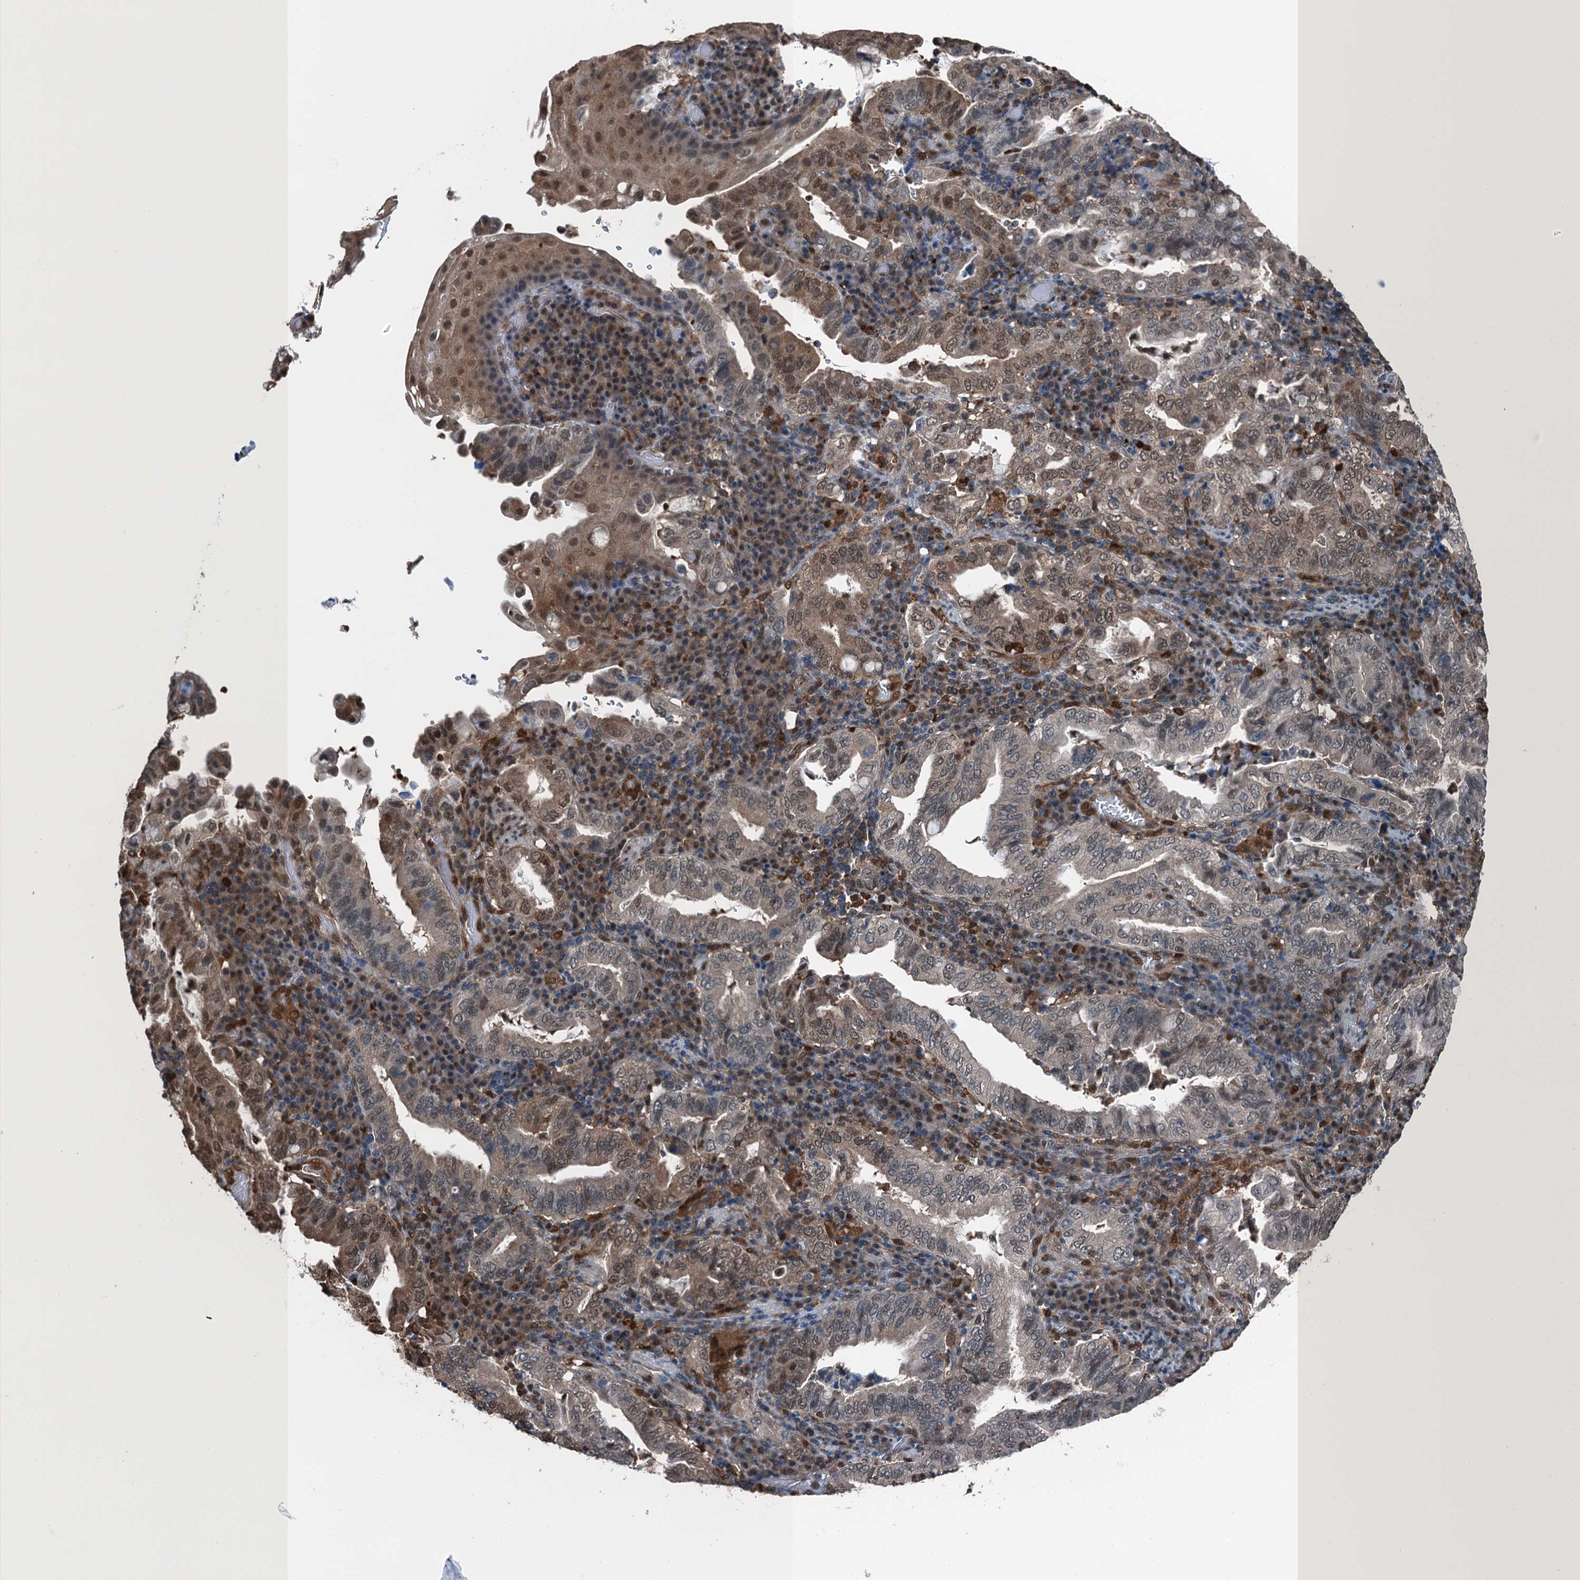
{"staining": {"intensity": "moderate", "quantity": "<25%", "location": "cytoplasmic/membranous,nuclear"}, "tissue": "stomach cancer", "cell_type": "Tumor cells", "image_type": "cancer", "snomed": [{"axis": "morphology", "description": "Normal tissue, NOS"}, {"axis": "morphology", "description": "Adenocarcinoma, NOS"}, {"axis": "topography", "description": "Esophagus"}, {"axis": "topography", "description": "Stomach, upper"}, {"axis": "topography", "description": "Peripheral nerve tissue"}], "caption": "Protein staining shows moderate cytoplasmic/membranous and nuclear positivity in approximately <25% of tumor cells in stomach adenocarcinoma.", "gene": "RNH1", "patient": {"sex": "male", "age": 62}}